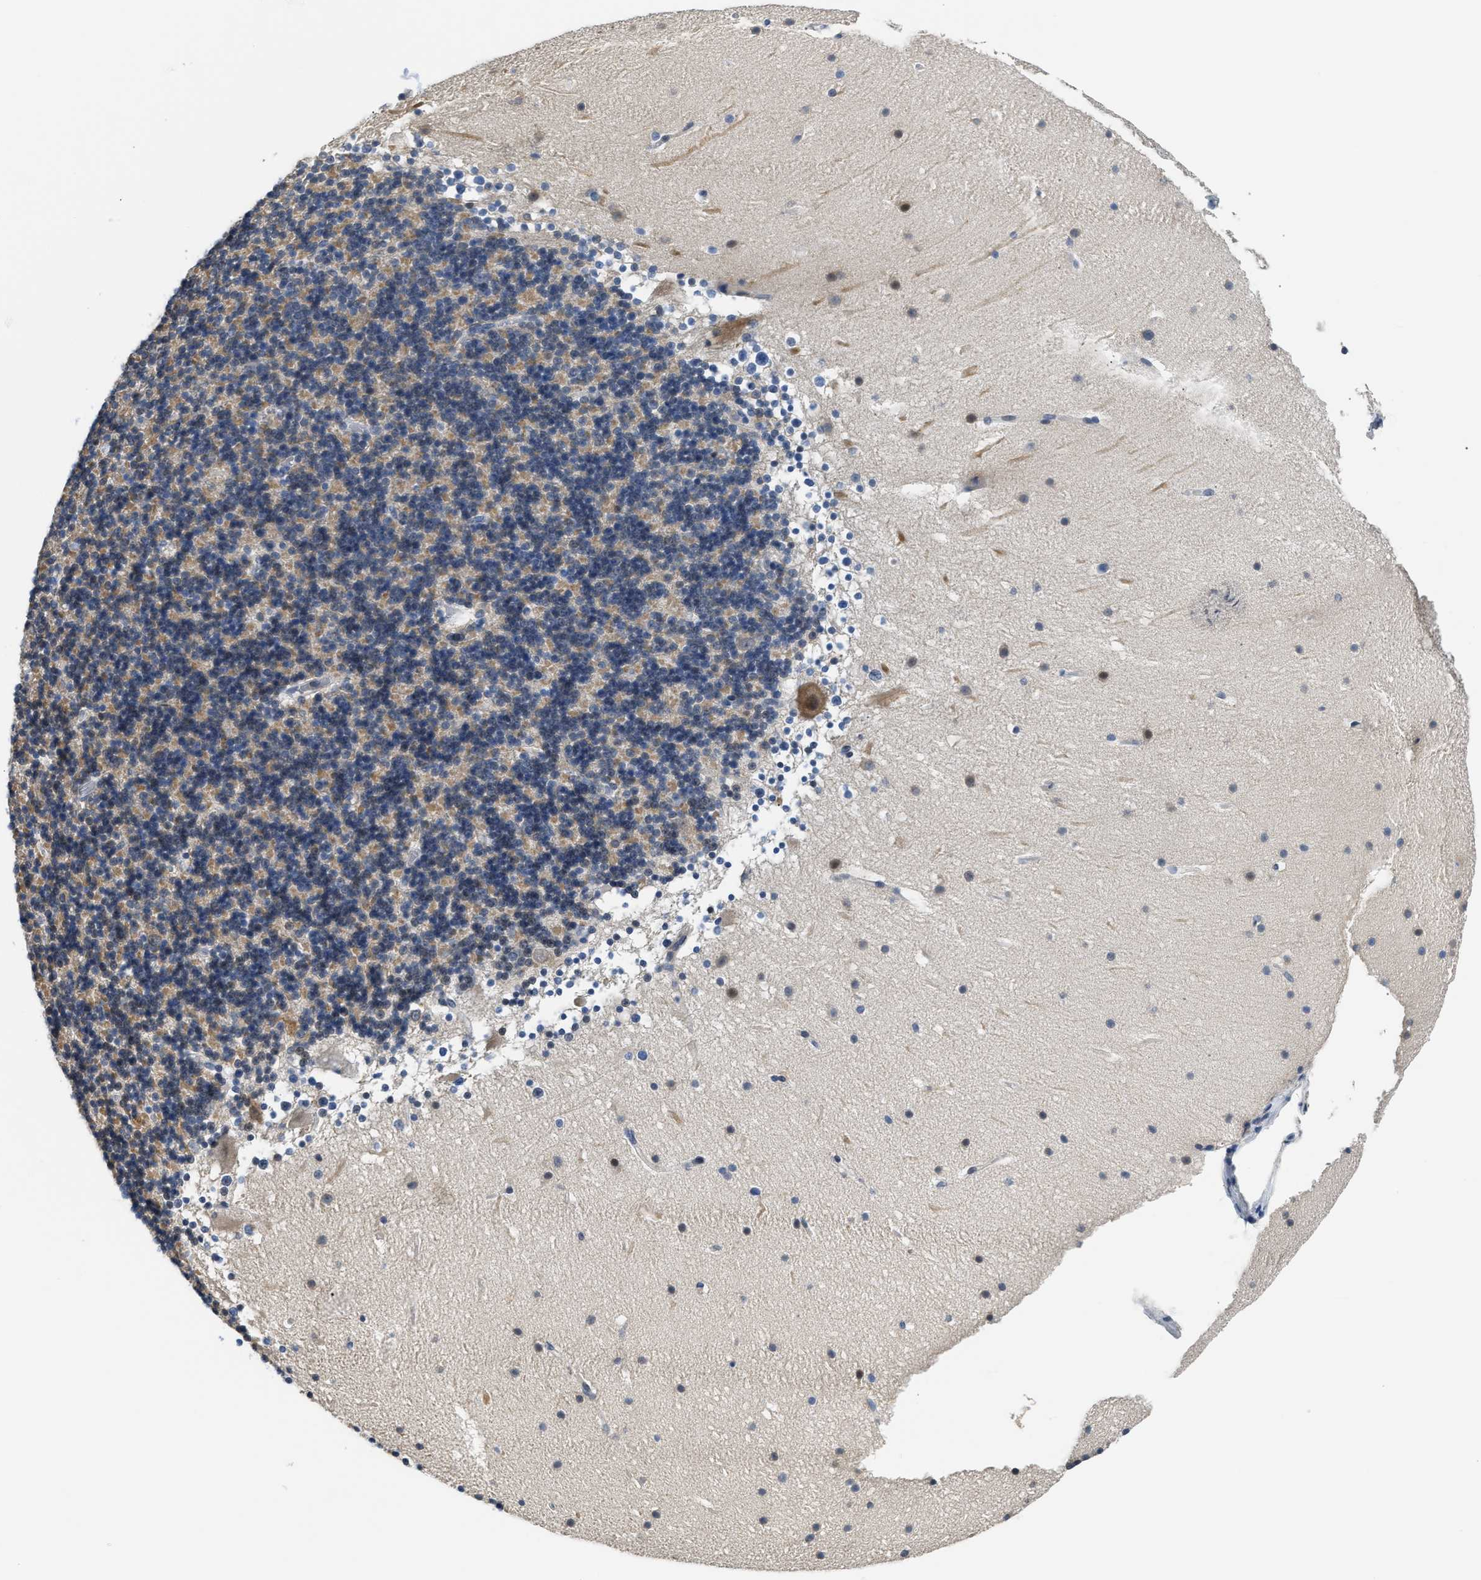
{"staining": {"intensity": "weak", "quantity": ">75%", "location": "cytoplasmic/membranous"}, "tissue": "cerebellum", "cell_type": "Cells in granular layer", "image_type": "normal", "snomed": [{"axis": "morphology", "description": "Normal tissue, NOS"}, {"axis": "topography", "description": "Cerebellum"}], "caption": "Protein staining of normal cerebellum demonstrates weak cytoplasmic/membranous positivity in approximately >75% of cells in granular layer.", "gene": "CLGN", "patient": {"sex": "male", "age": 45}}